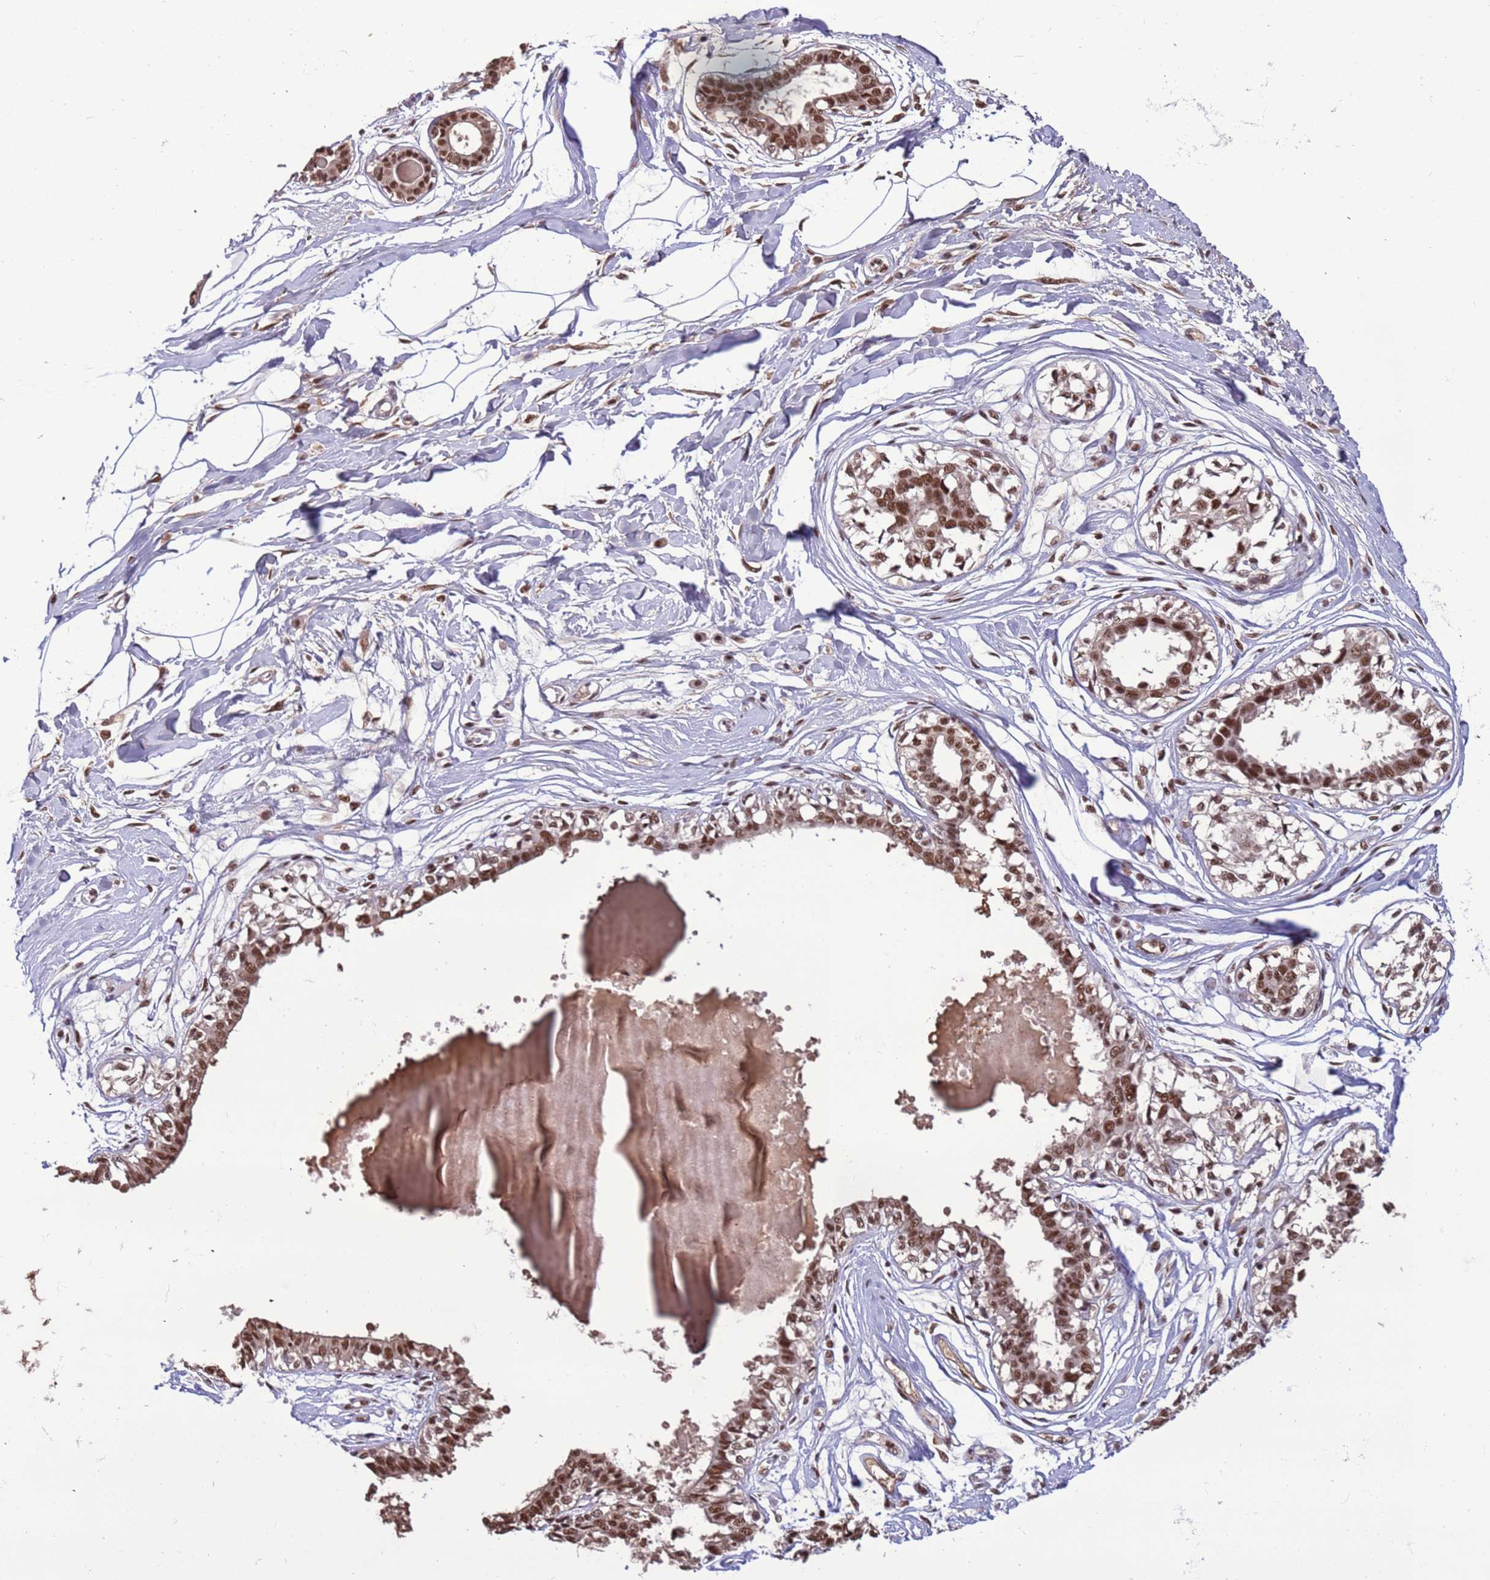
{"staining": {"intensity": "moderate", "quantity": ">75%", "location": "nuclear"}, "tissue": "breast", "cell_type": "Adipocytes", "image_type": "normal", "snomed": [{"axis": "morphology", "description": "Normal tissue, NOS"}, {"axis": "topography", "description": "Breast"}], "caption": "Breast stained with IHC displays moderate nuclear expression in approximately >75% of adipocytes.", "gene": "SRRT", "patient": {"sex": "female", "age": 45}}